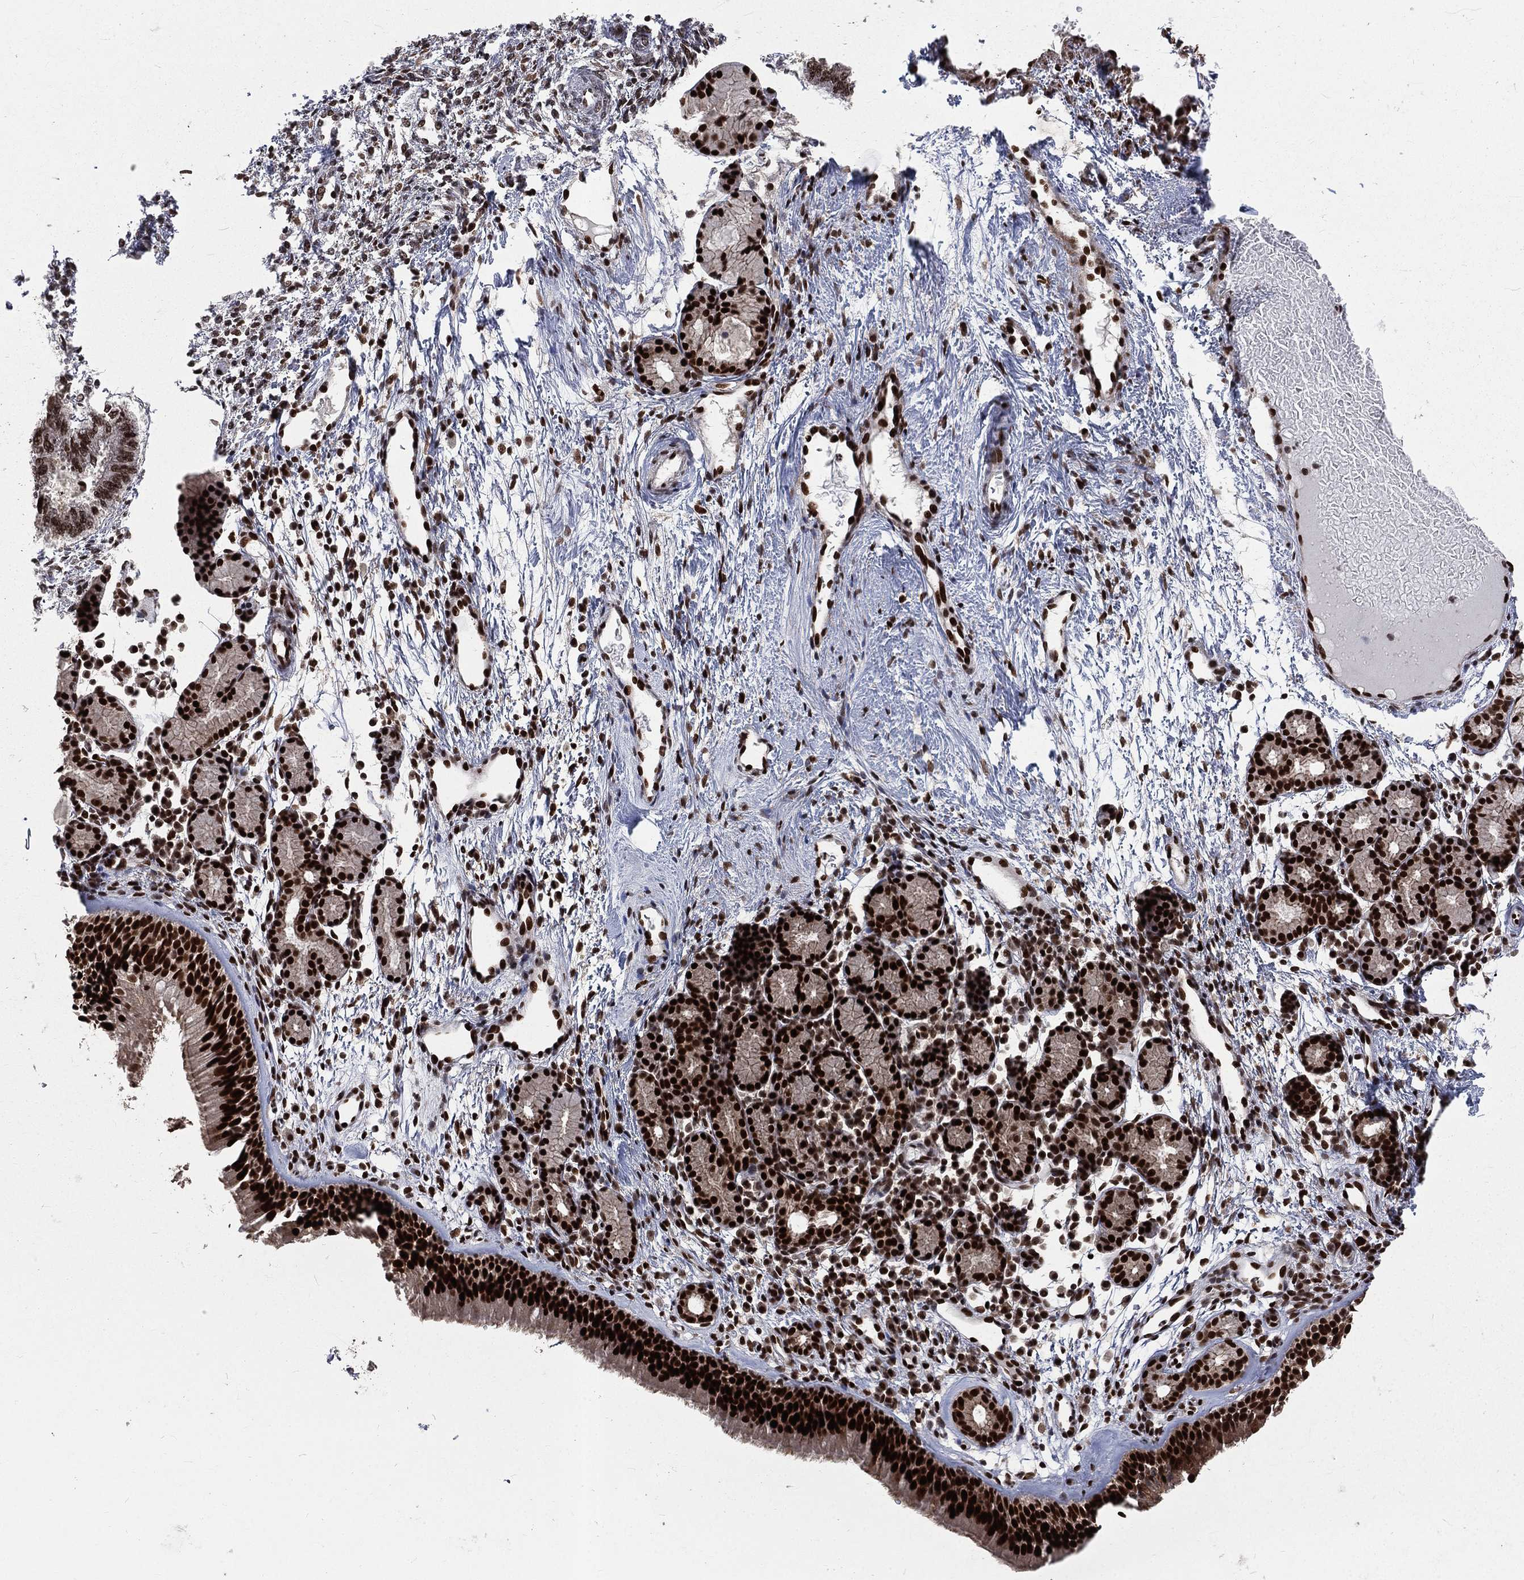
{"staining": {"intensity": "strong", "quantity": ">75%", "location": "nuclear"}, "tissue": "nasopharynx", "cell_type": "Respiratory epithelial cells", "image_type": "normal", "snomed": [{"axis": "morphology", "description": "Normal tissue, NOS"}, {"axis": "morphology", "description": "Inflammation, NOS"}, {"axis": "topography", "description": "Nasopharynx"}], "caption": "Protein analysis of unremarkable nasopharynx demonstrates strong nuclear expression in approximately >75% of respiratory epithelial cells.", "gene": "POLB", "patient": {"sex": "female", "age": 55}}